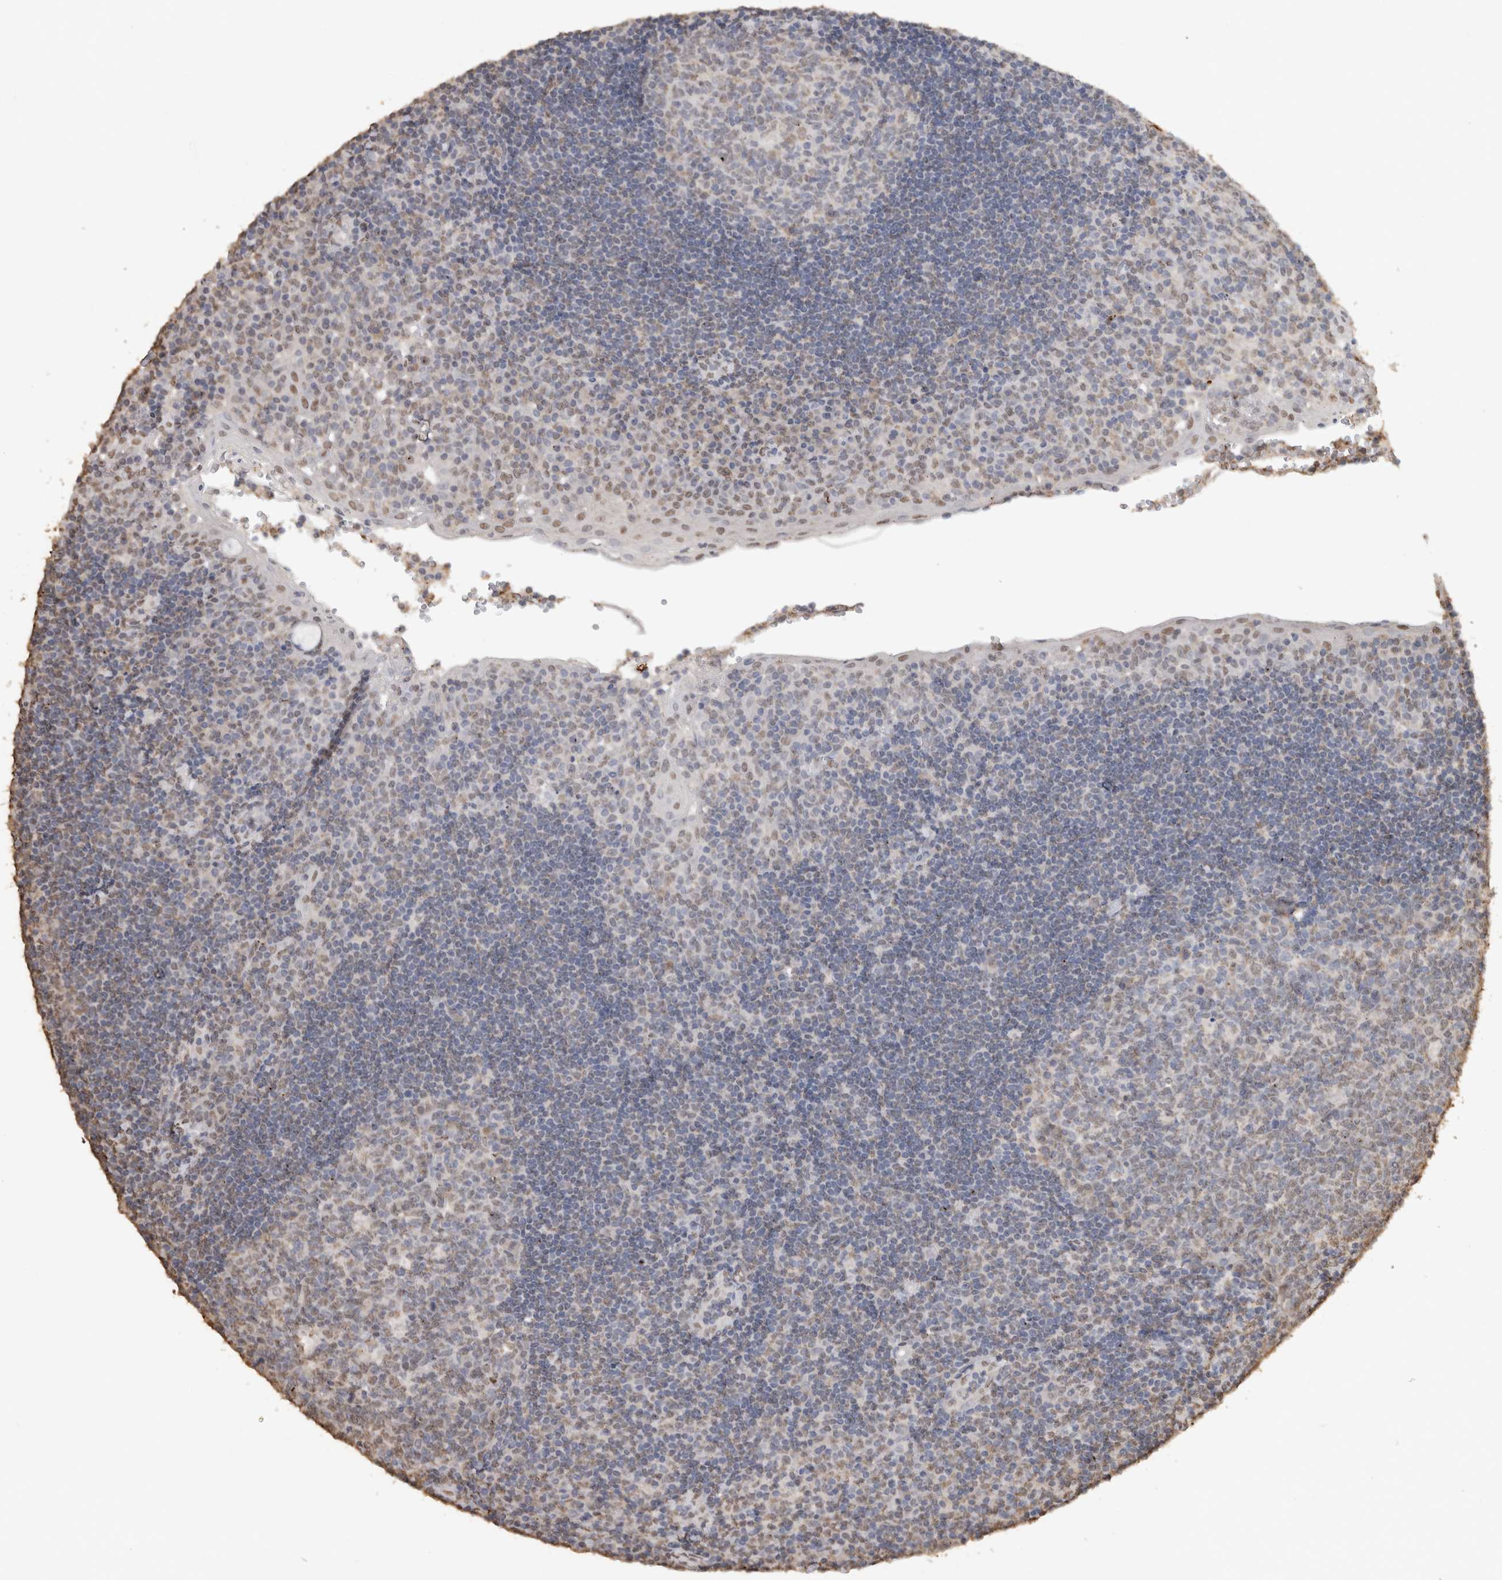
{"staining": {"intensity": "weak", "quantity": ">75%", "location": "nuclear"}, "tissue": "tonsil", "cell_type": "Germinal center cells", "image_type": "normal", "snomed": [{"axis": "morphology", "description": "Normal tissue, NOS"}, {"axis": "topography", "description": "Tonsil"}], "caption": "IHC histopathology image of benign human tonsil stained for a protein (brown), which displays low levels of weak nuclear staining in approximately >75% of germinal center cells.", "gene": "HAND2", "patient": {"sex": "female", "age": 40}}